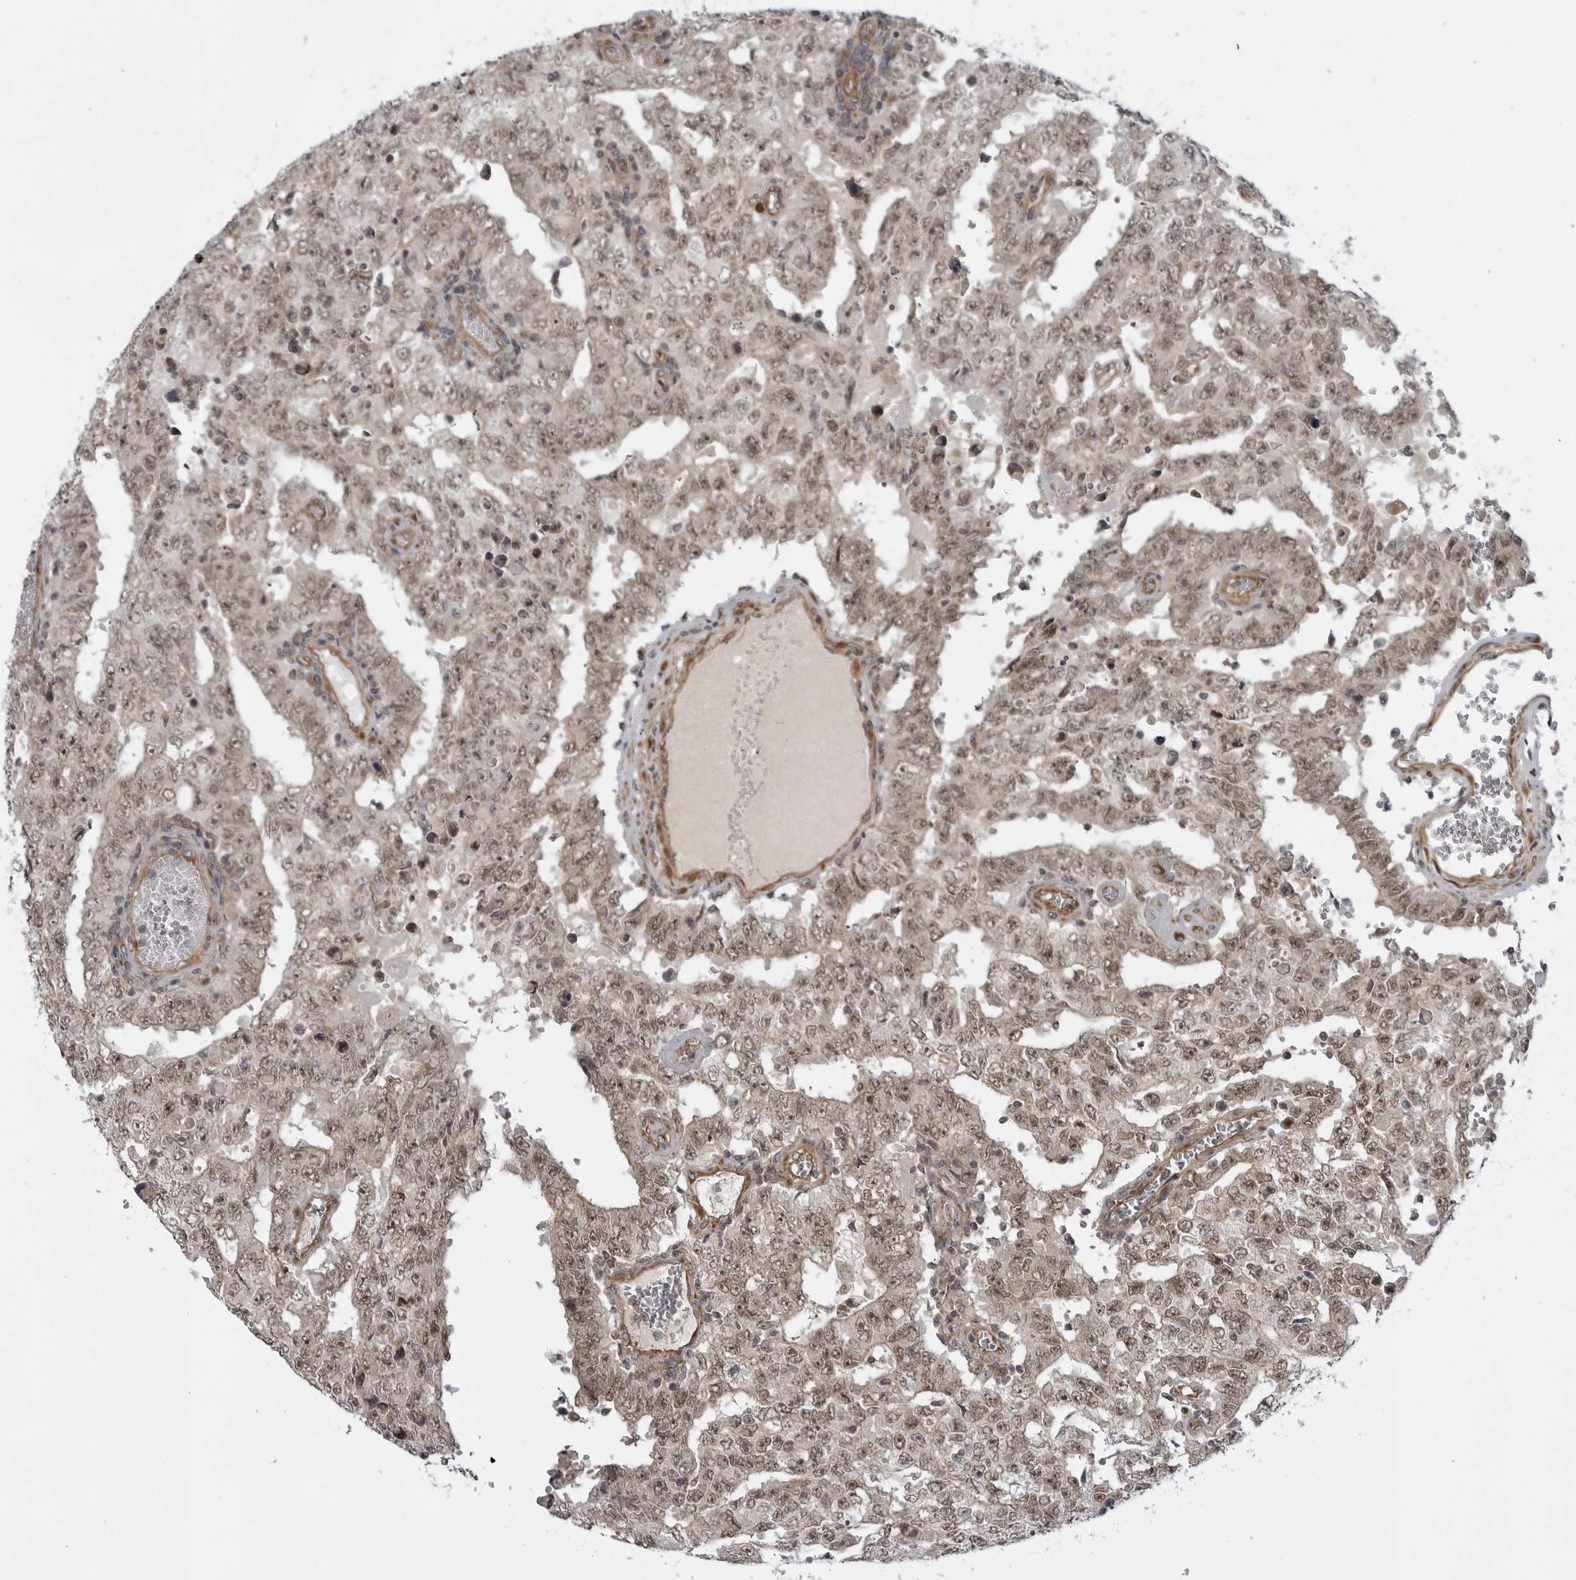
{"staining": {"intensity": "moderate", "quantity": ">75%", "location": "cytoplasmic/membranous,nuclear"}, "tissue": "testis cancer", "cell_type": "Tumor cells", "image_type": "cancer", "snomed": [{"axis": "morphology", "description": "Carcinoma, Embryonal, NOS"}, {"axis": "topography", "description": "Testis"}], "caption": "Embryonal carcinoma (testis) stained for a protein (brown) exhibits moderate cytoplasmic/membranous and nuclear positive expression in about >75% of tumor cells.", "gene": "LRRC45", "patient": {"sex": "male", "age": 26}}